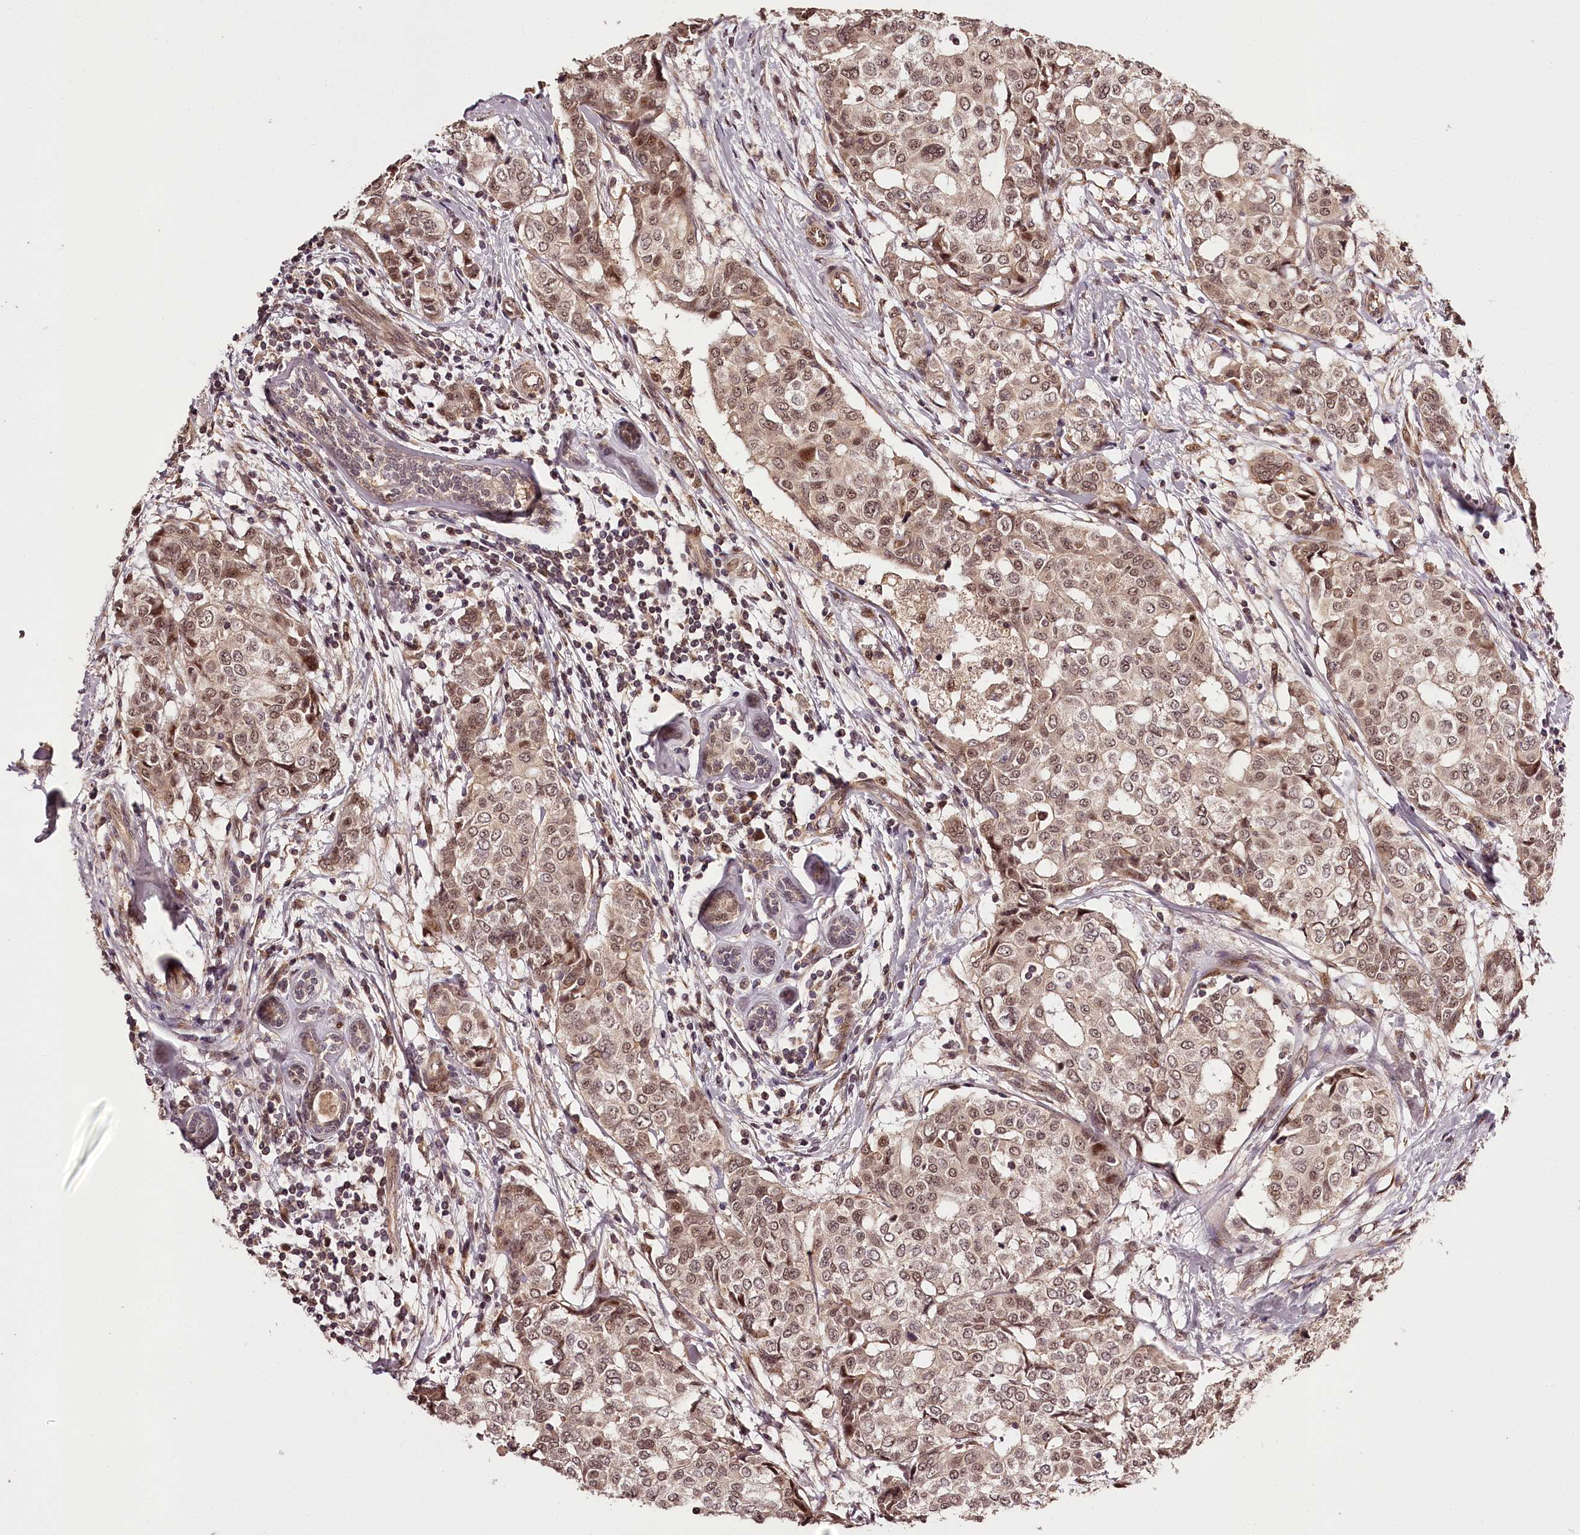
{"staining": {"intensity": "moderate", "quantity": ">75%", "location": "cytoplasmic/membranous,nuclear"}, "tissue": "breast cancer", "cell_type": "Tumor cells", "image_type": "cancer", "snomed": [{"axis": "morphology", "description": "Lobular carcinoma"}, {"axis": "topography", "description": "Breast"}], "caption": "Immunohistochemical staining of human breast cancer exhibits moderate cytoplasmic/membranous and nuclear protein positivity in about >75% of tumor cells.", "gene": "MAML3", "patient": {"sex": "female", "age": 51}}